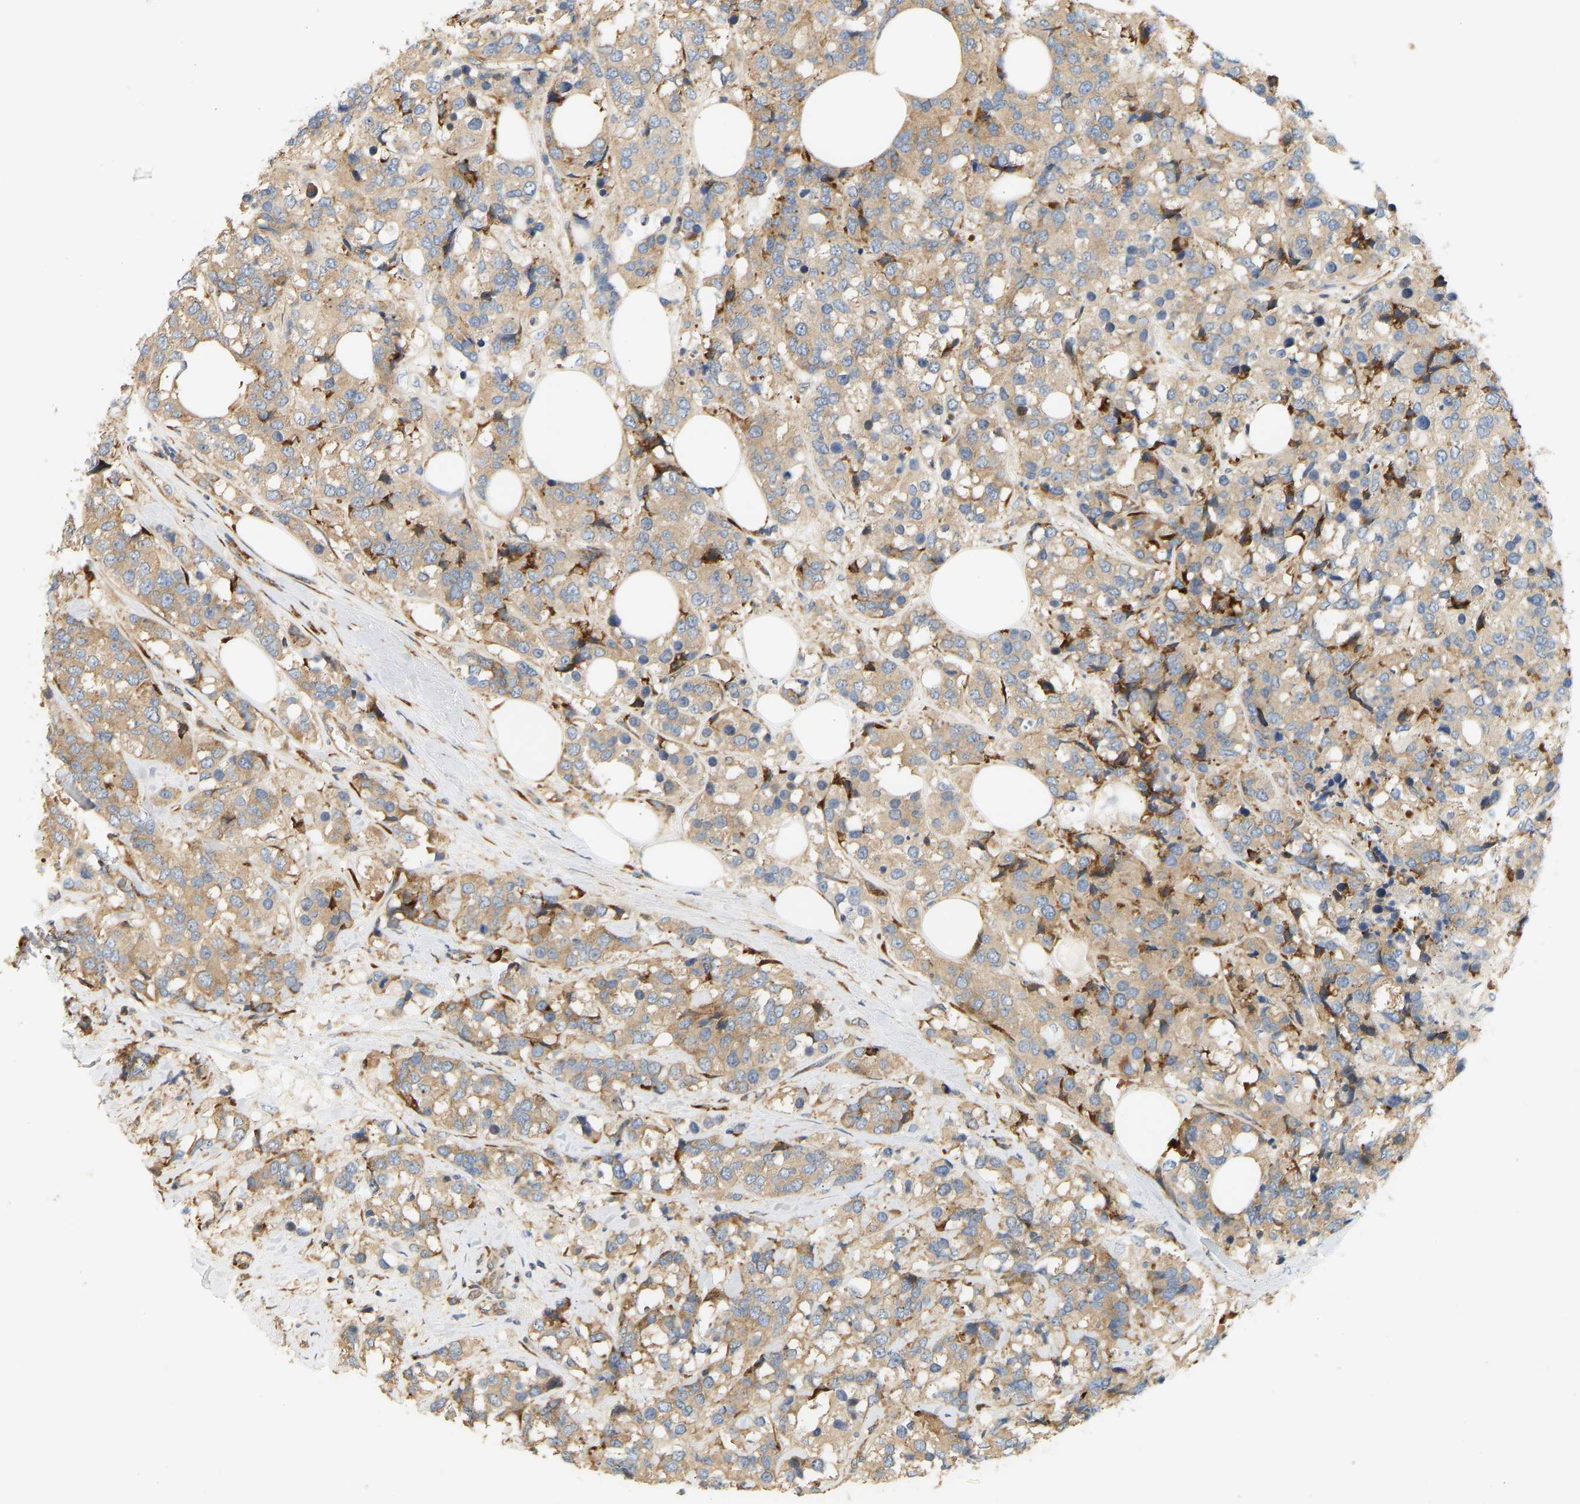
{"staining": {"intensity": "moderate", "quantity": ">75%", "location": "cytoplasmic/membranous"}, "tissue": "breast cancer", "cell_type": "Tumor cells", "image_type": "cancer", "snomed": [{"axis": "morphology", "description": "Lobular carcinoma"}, {"axis": "topography", "description": "Breast"}], "caption": "DAB (3,3'-diaminobenzidine) immunohistochemical staining of breast lobular carcinoma exhibits moderate cytoplasmic/membranous protein positivity in about >75% of tumor cells. The staining was performed using DAB, with brown indicating positive protein expression. Nuclei are stained blue with hematoxylin.", "gene": "RPS14", "patient": {"sex": "female", "age": 59}}